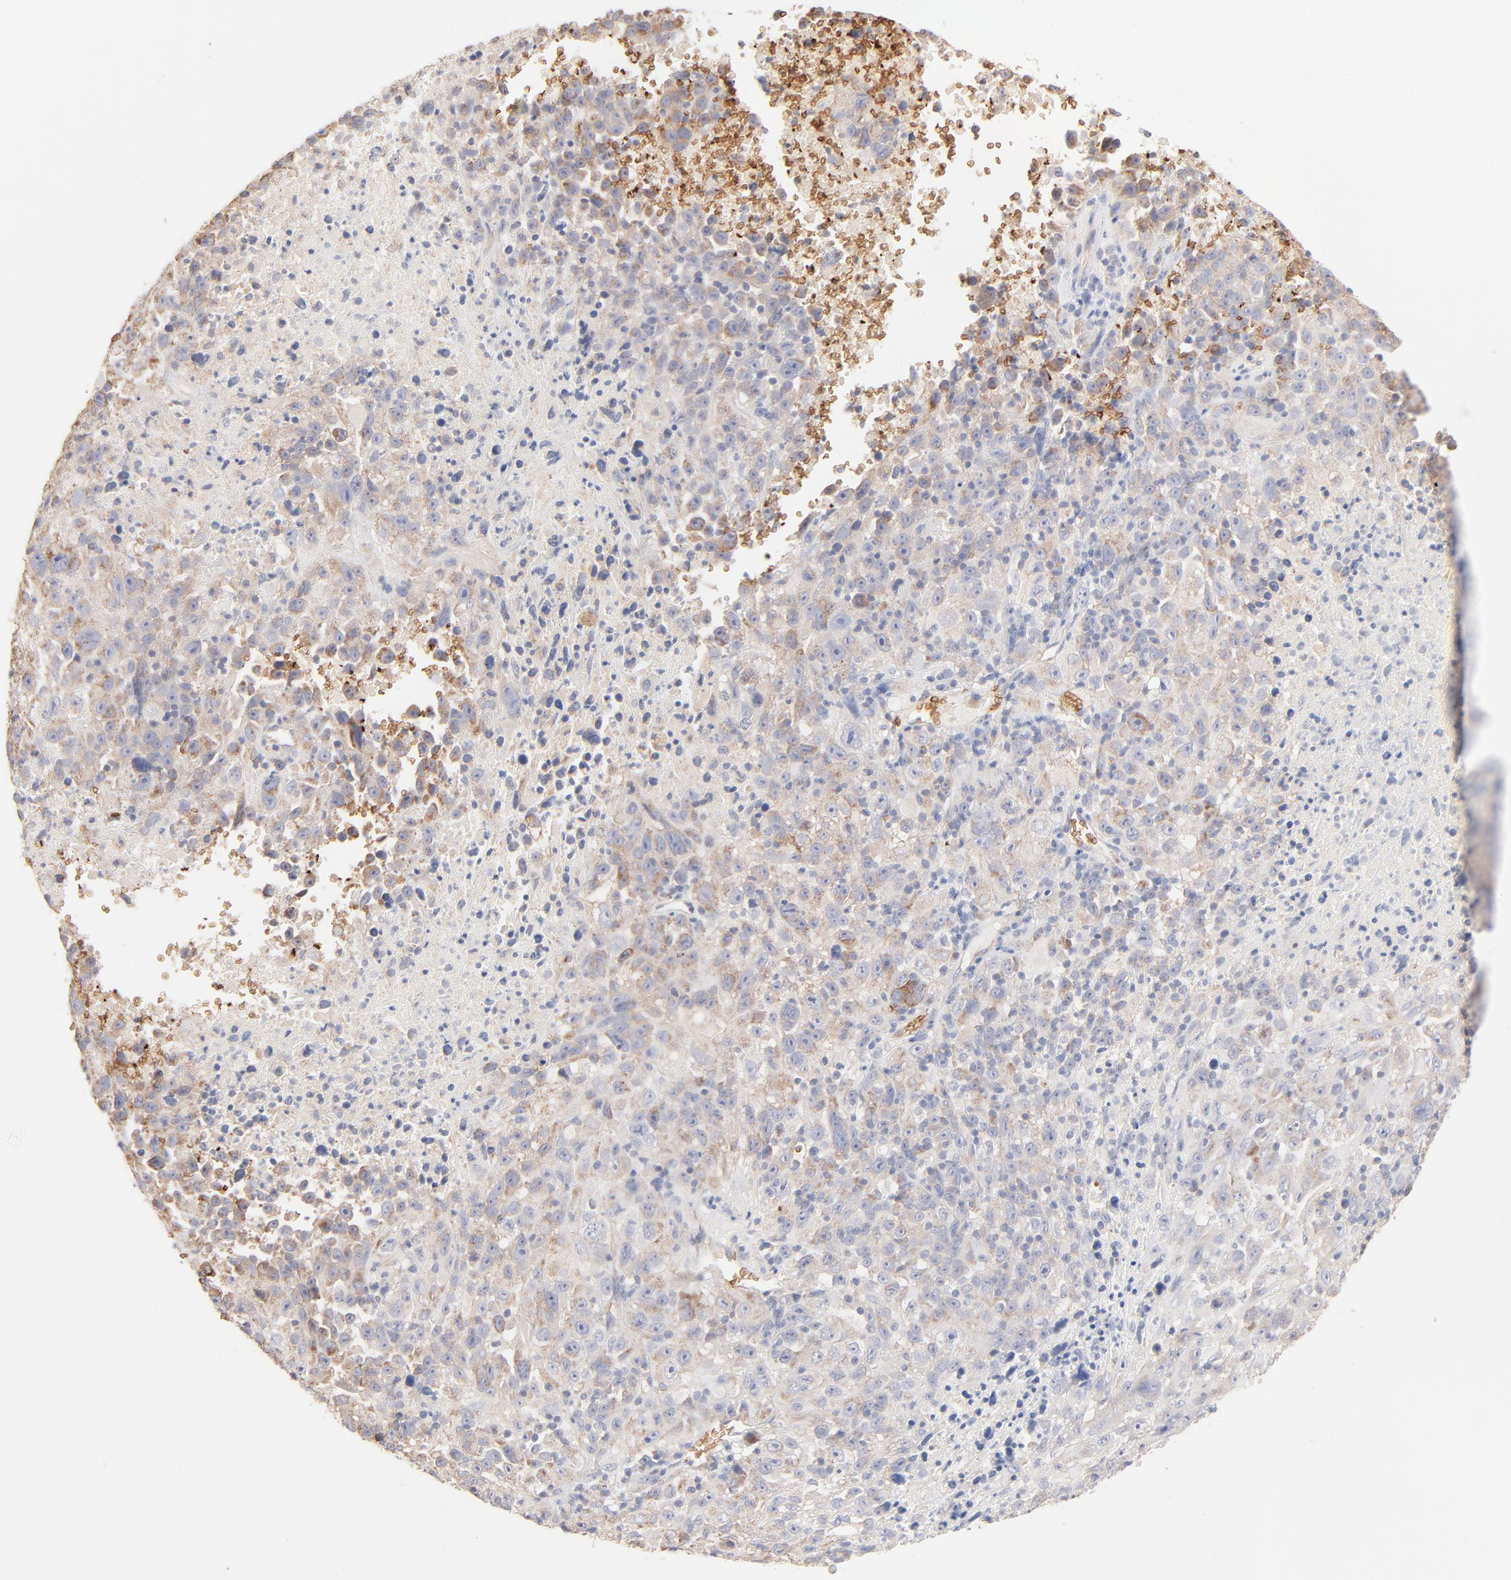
{"staining": {"intensity": "weak", "quantity": ">75%", "location": "cytoplasmic/membranous"}, "tissue": "melanoma", "cell_type": "Tumor cells", "image_type": "cancer", "snomed": [{"axis": "morphology", "description": "Malignant melanoma, Metastatic site"}, {"axis": "topography", "description": "Cerebral cortex"}], "caption": "Tumor cells demonstrate low levels of weak cytoplasmic/membranous expression in about >75% of cells in human malignant melanoma (metastatic site).", "gene": "SPTB", "patient": {"sex": "female", "age": 52}}